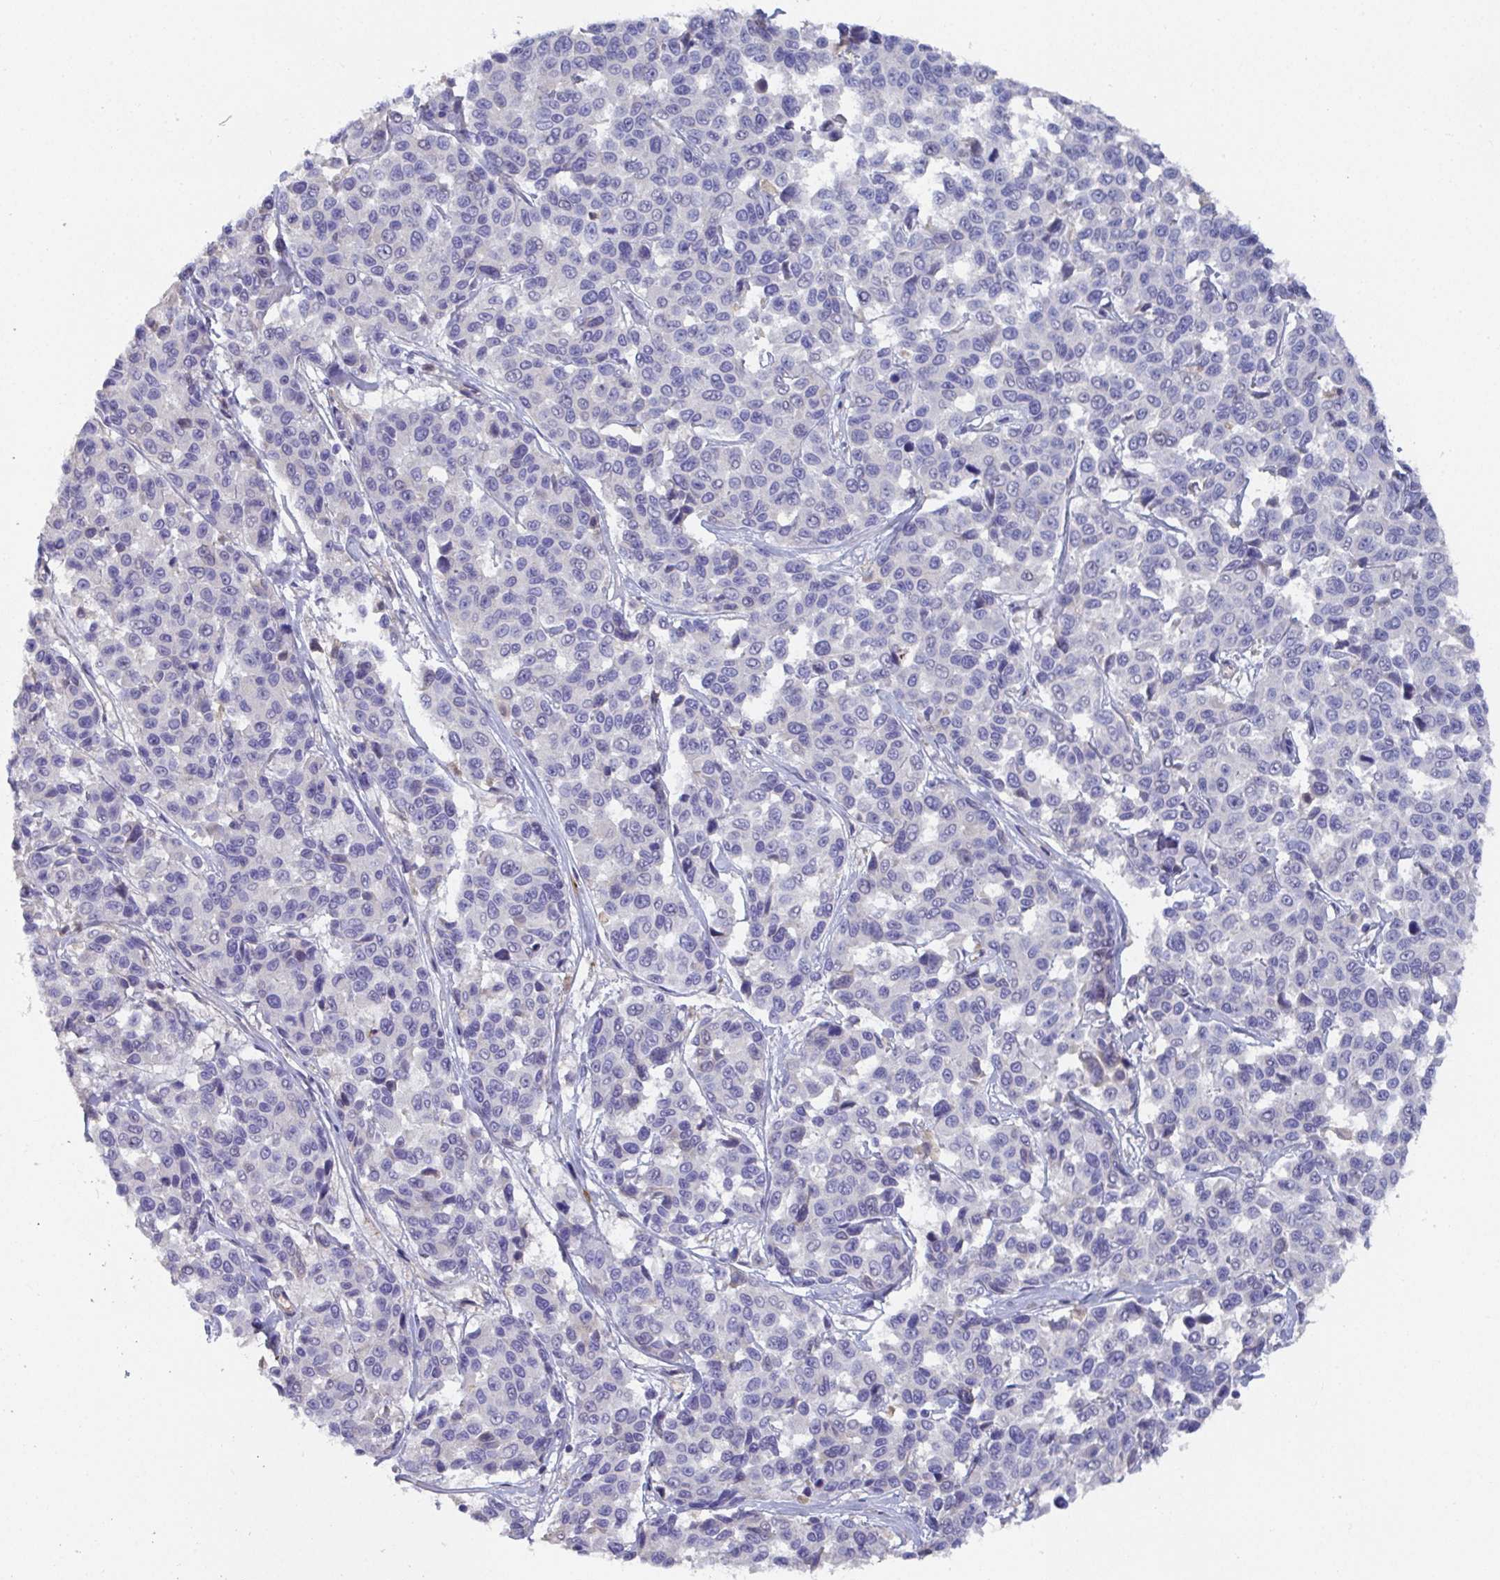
{"staining": {"intensity": "negative", "quantity": "none", "location": "none"}, "tissue": "melanoma", "cell_type": "Tumor cells", "image_type": "cancer", "snomed": [{"axis": "morphology", "description": "Malignant melanoma, NOS"}, {"axis": "topography", "description": "Skin"}], "caption": "Tumor cells show no significant expression in malignant melanoma.", "gene": "ANO5", "patient": {"sex": "female", "age": 66}}